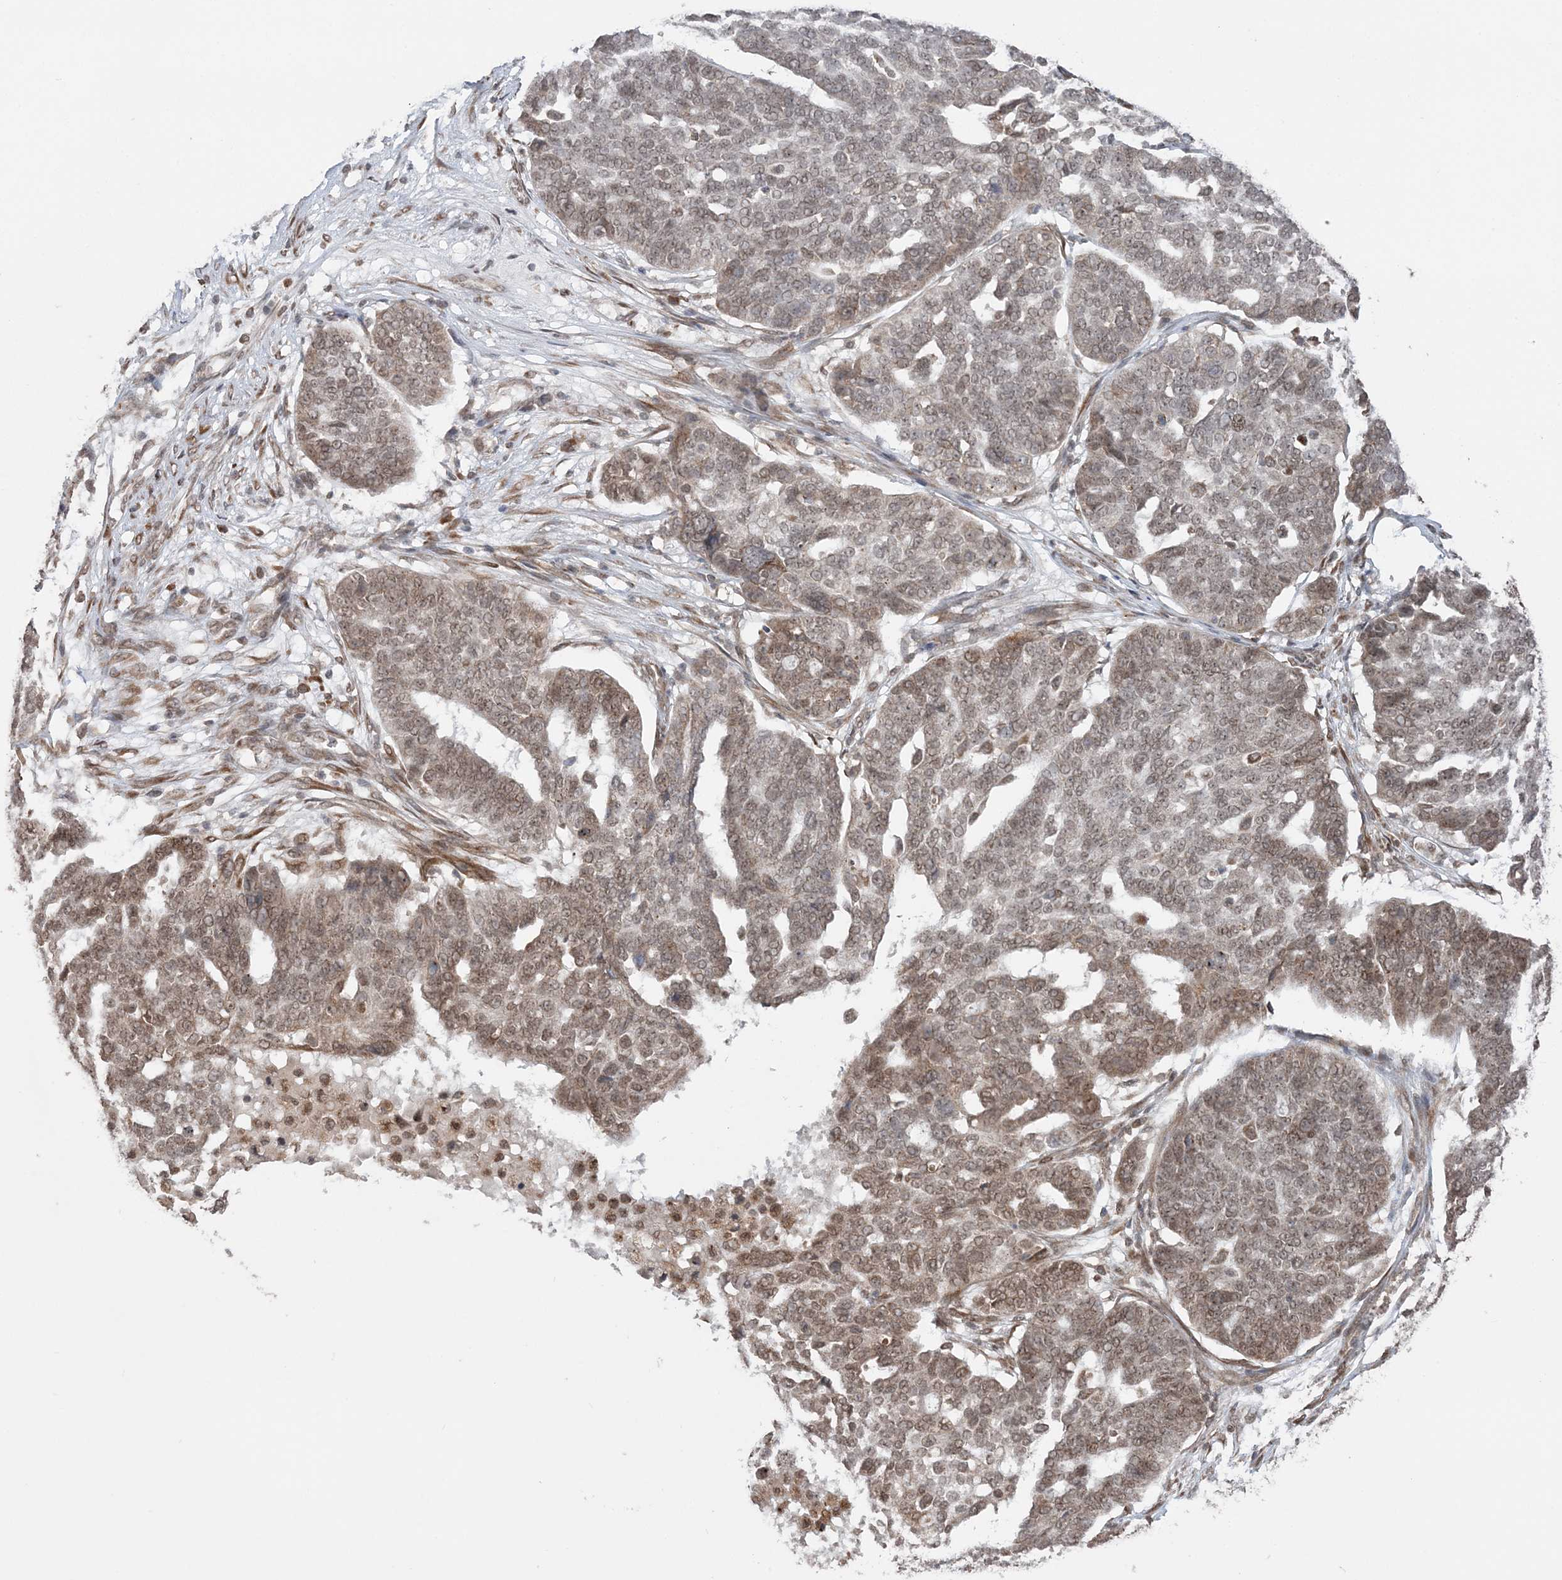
{"staining": {"intensity": "moderate", "quantity": ">75%", "location": "cytoplasmic/membranous,nuclear"}, "tissue": "ovarian cancer", "cell_type": "Tumor cells", "image_type": "cancer", "snomed": [{"axis": "morphology", "description": "Cystadenocarcinoma, serous, NOS"}, {"axis": "topography", "description": "Ovary"}], "caption": "Approximately >75% of tumor cells in ovarian cancer demonstrate moderate cytoplasmic/membranous and nuclear protein staining as visualized by brown immunohistochemical staining.", "gene": "TMED10", "patient": {"sex": "female", "age": 59}}